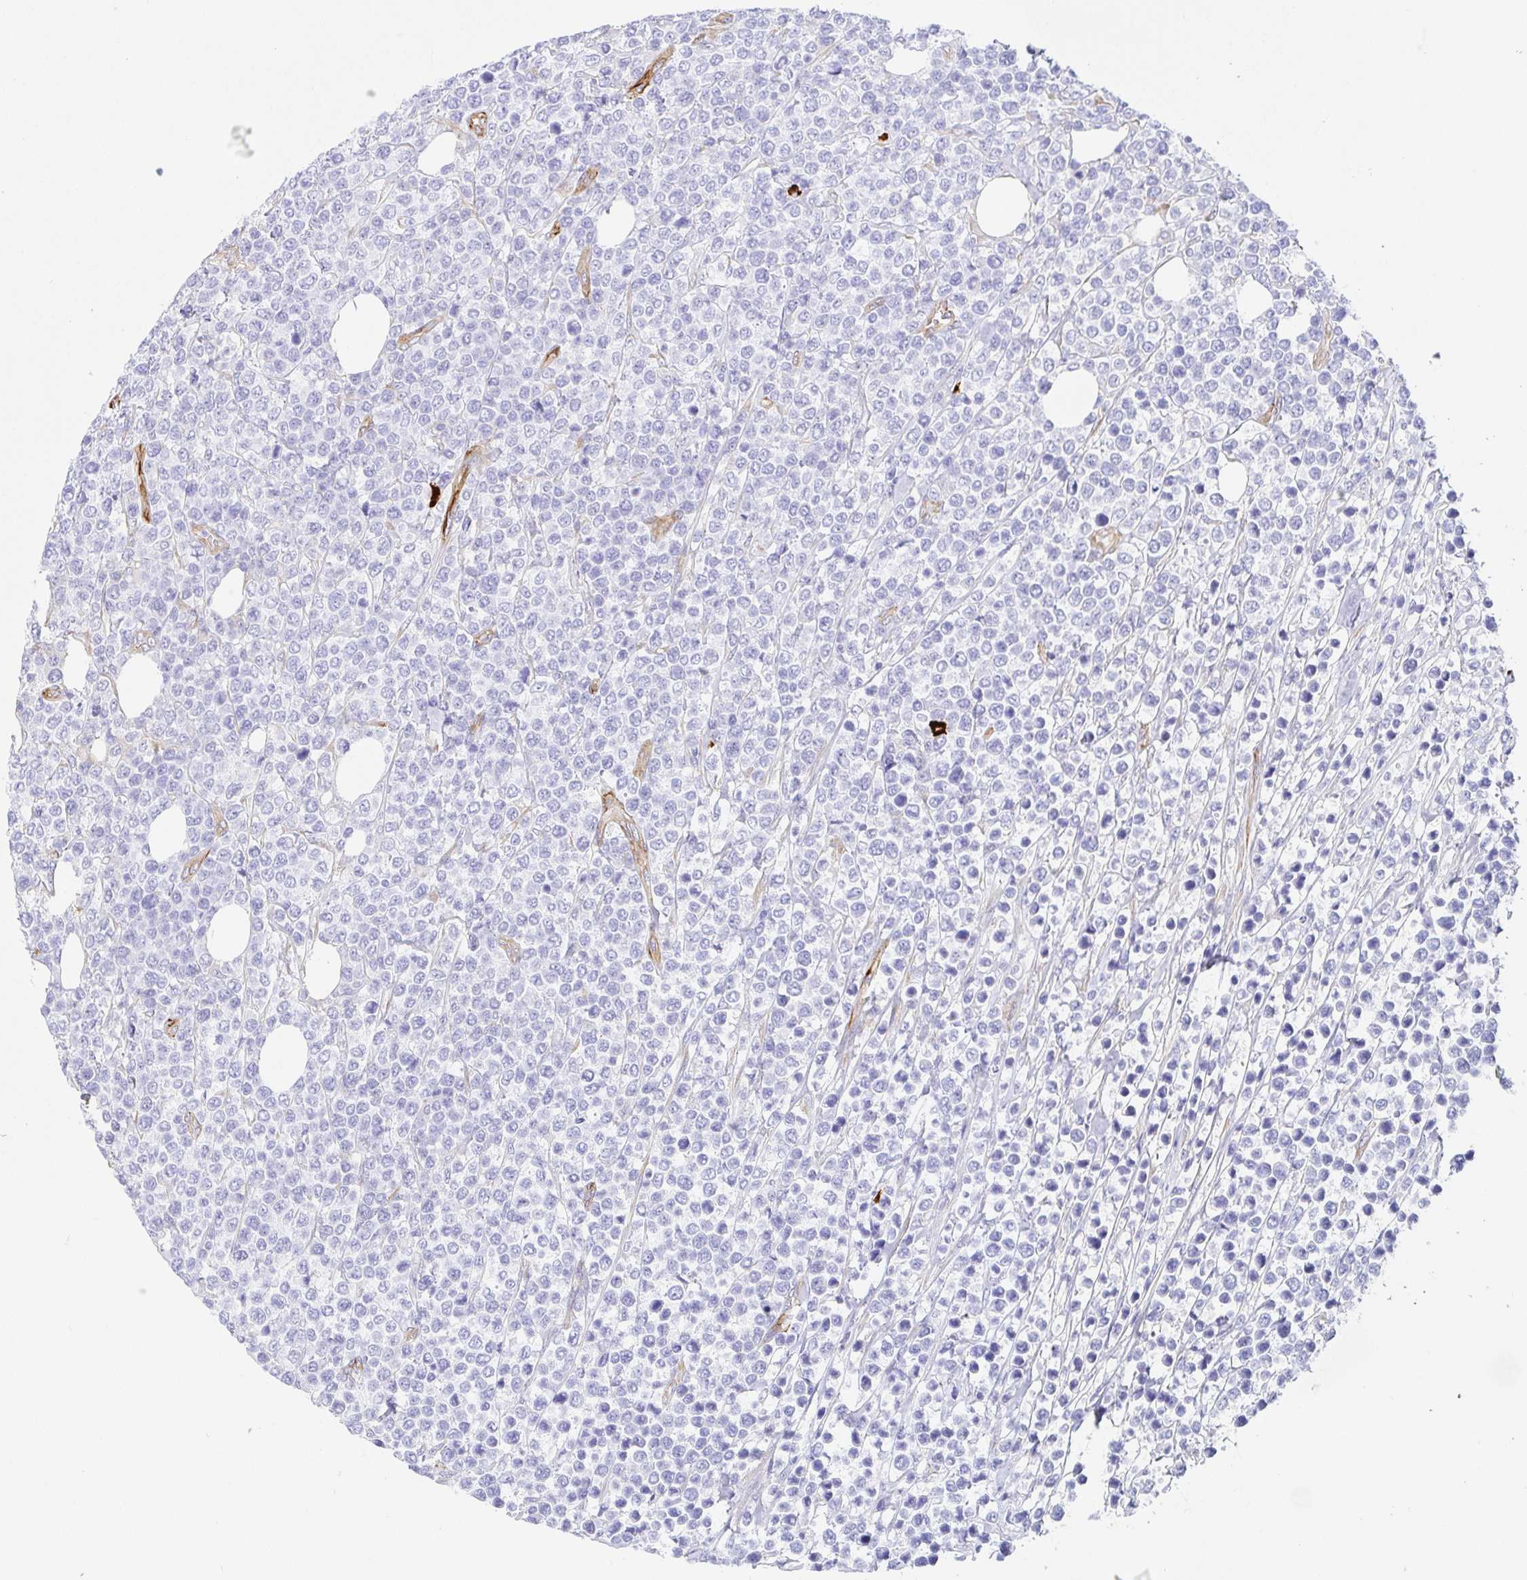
{"staining": {"intensity": "negative", "quantity": "none", "location": "none"}, "tissue": "lymphoma", "cell_type": "Tumor cells", "image_type": "cancer", "snomed": [{"axis": "morphology", "description": "Malignant lymphoma, non-Hodgkin's type, High grade"}, {"axis": "topography", "description": "Soft tissue"}], "caption": "This is an IHC image of malignant lymphoma, non-Hodgkin's type (high-grade). There is no positivity in tumor cells.", "gene": "DOCK1", "patient": {"sex": "female", "age": 56}}